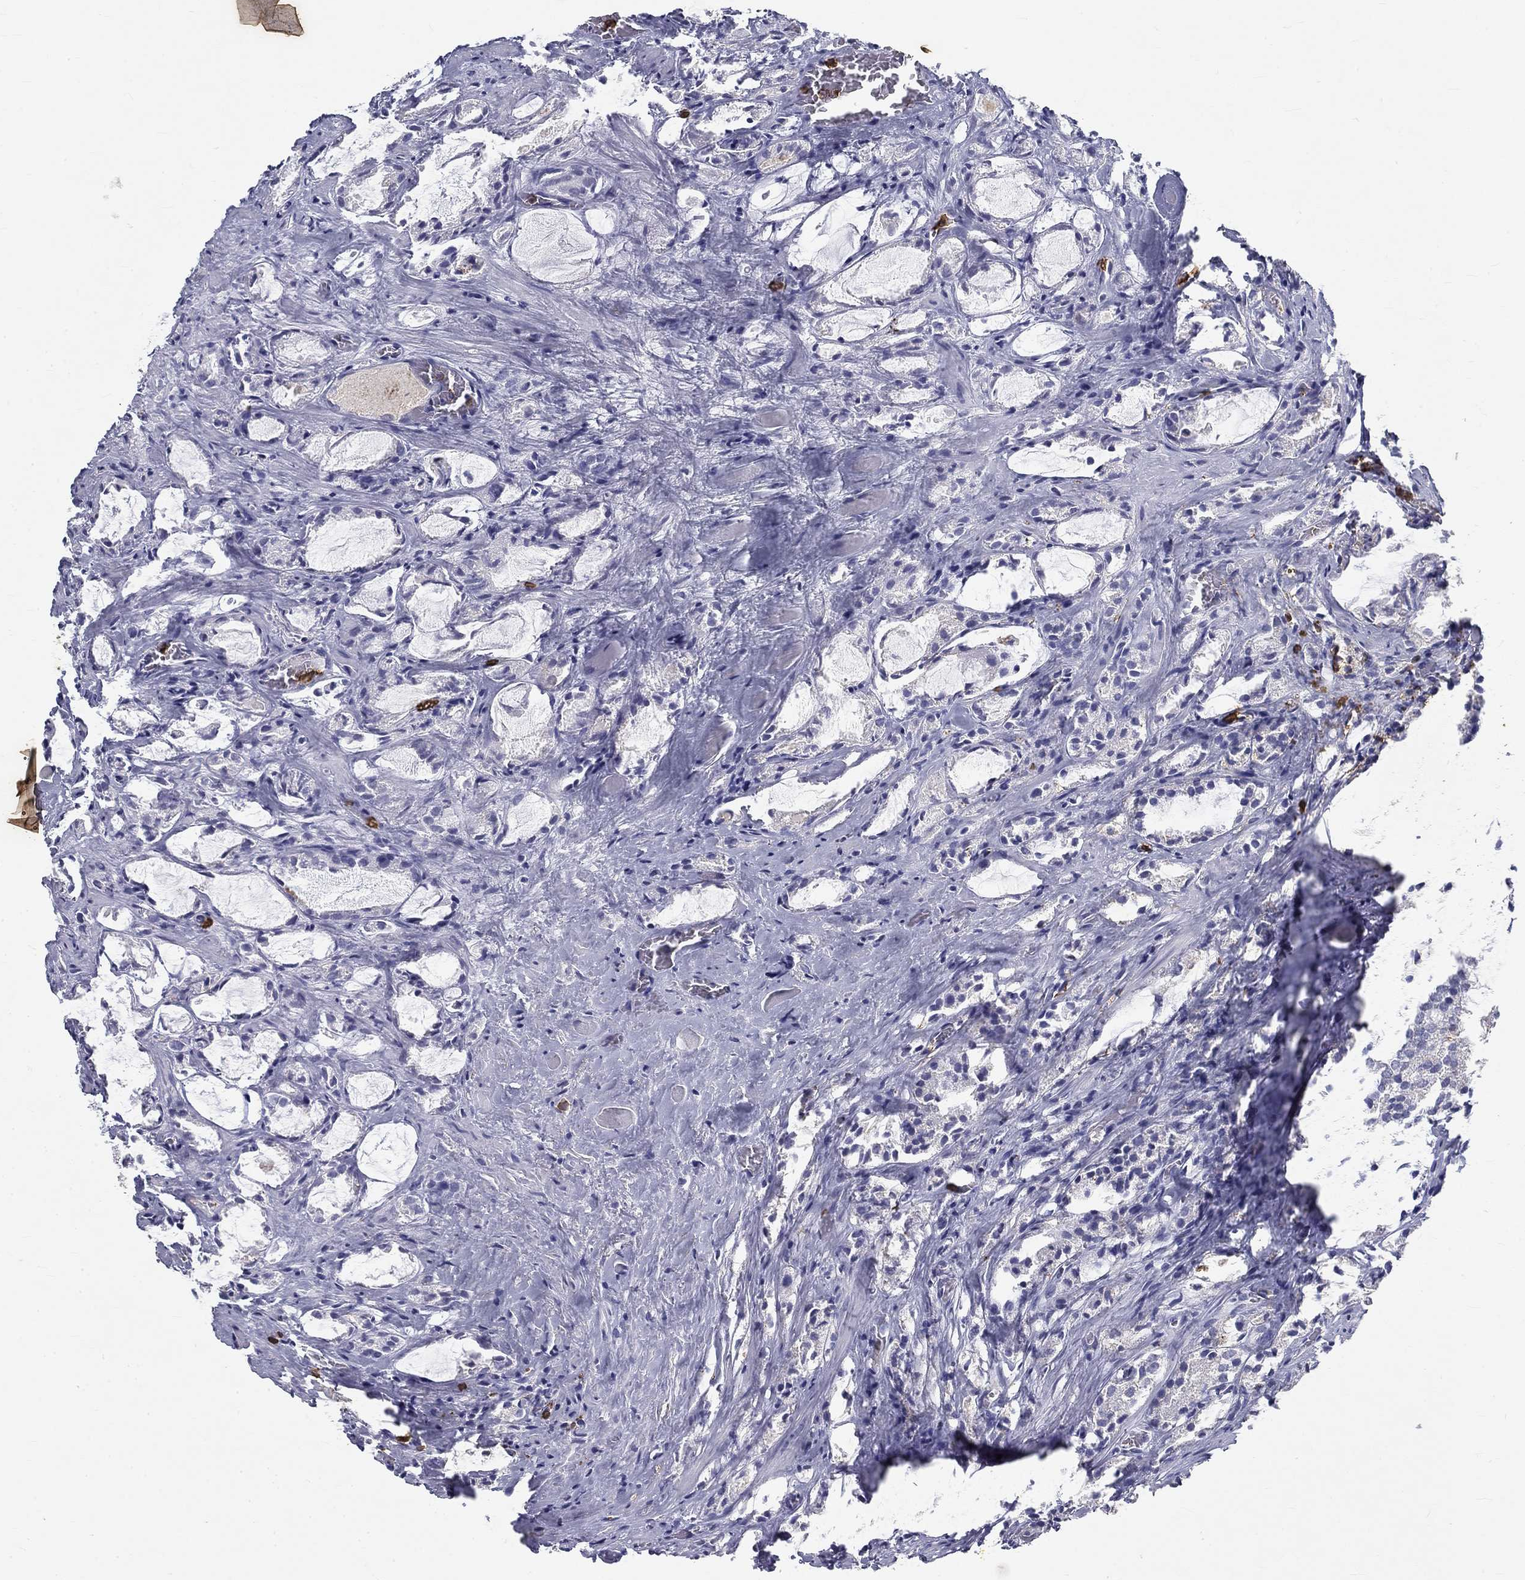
{"staining": {"intensity": "negative", "quantity": "none", "location": "none"}, "tissue": "prostate cancer", "cell_type": "Tumor cells", "image_type": "cancer", "snomed": [{"axis": "morphology", "description": "Adenocarcinoma, NOS"}, {"axis": "topography", "description": "Prostate"}], "caption": "The micrograph displays no significant positivity in tumor cells of prostate cancer (adenocarcinoma).", "gene": "IGSF8", "patient": {"sex": "male", "age": 66}}